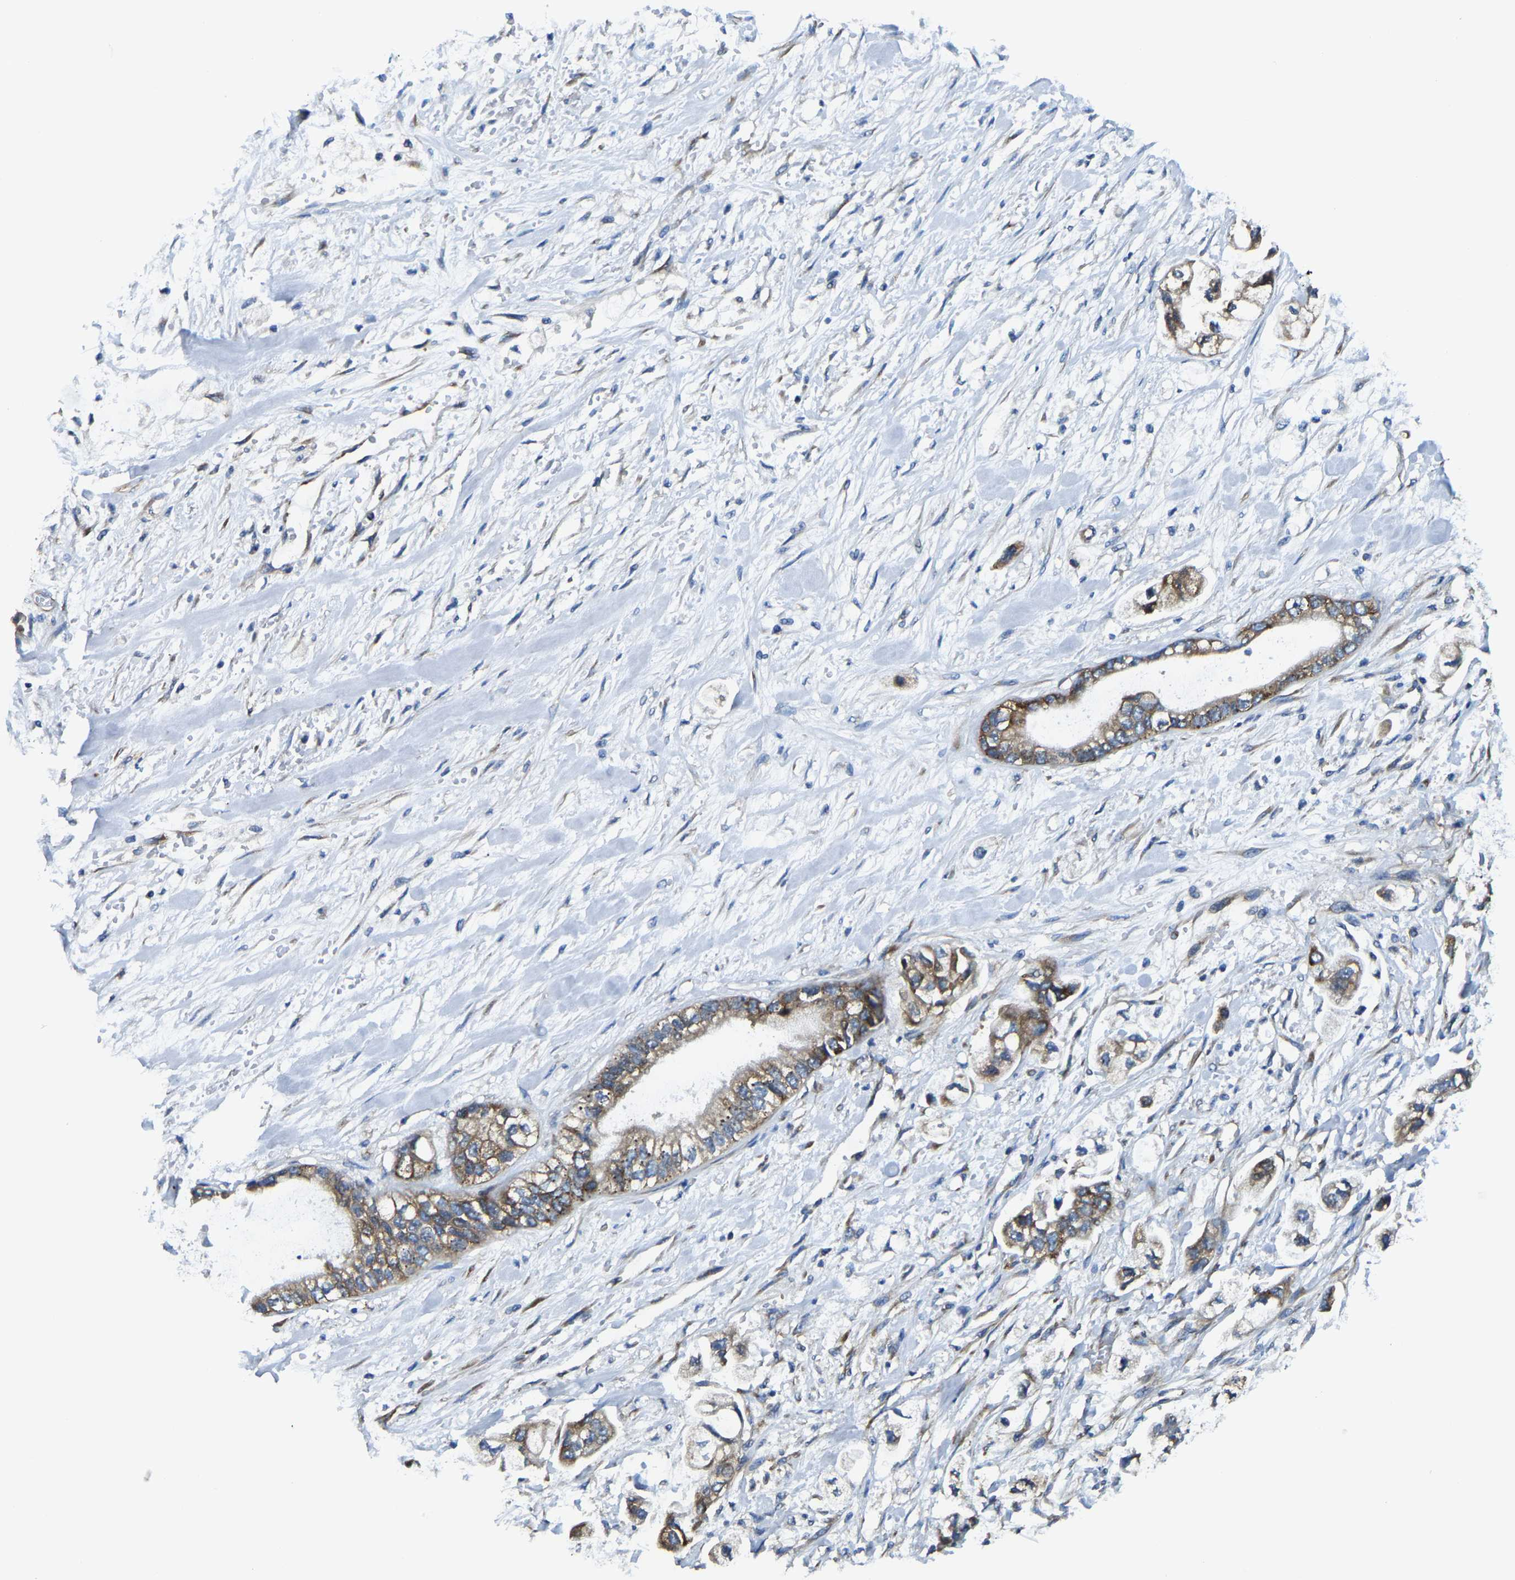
{"staining": {"intensity": "moderate", "quantity": ">75%", "location": "cytoplasmic/membranous"}, "tissue": "stomach cancer", "cell_type": "Tumor cells", "image_type": "cancer", "snomed": [{"axis": "morphology", "description": "Normal tissue, NOS"}, {"axis": "morphology", "description": "Adenocarcinoma, NOS"}, {"axis": "topography", "description": "Stomach"}], "caption": "Moderate cytoplasmic/membranous expression for a protein is appreciated in about >75% of tumor cells of adenocarcinoma (stomach) using immunohistochemistry.", "gene": "G3BP2", "patient": {"sex": "male", "age": 62}}